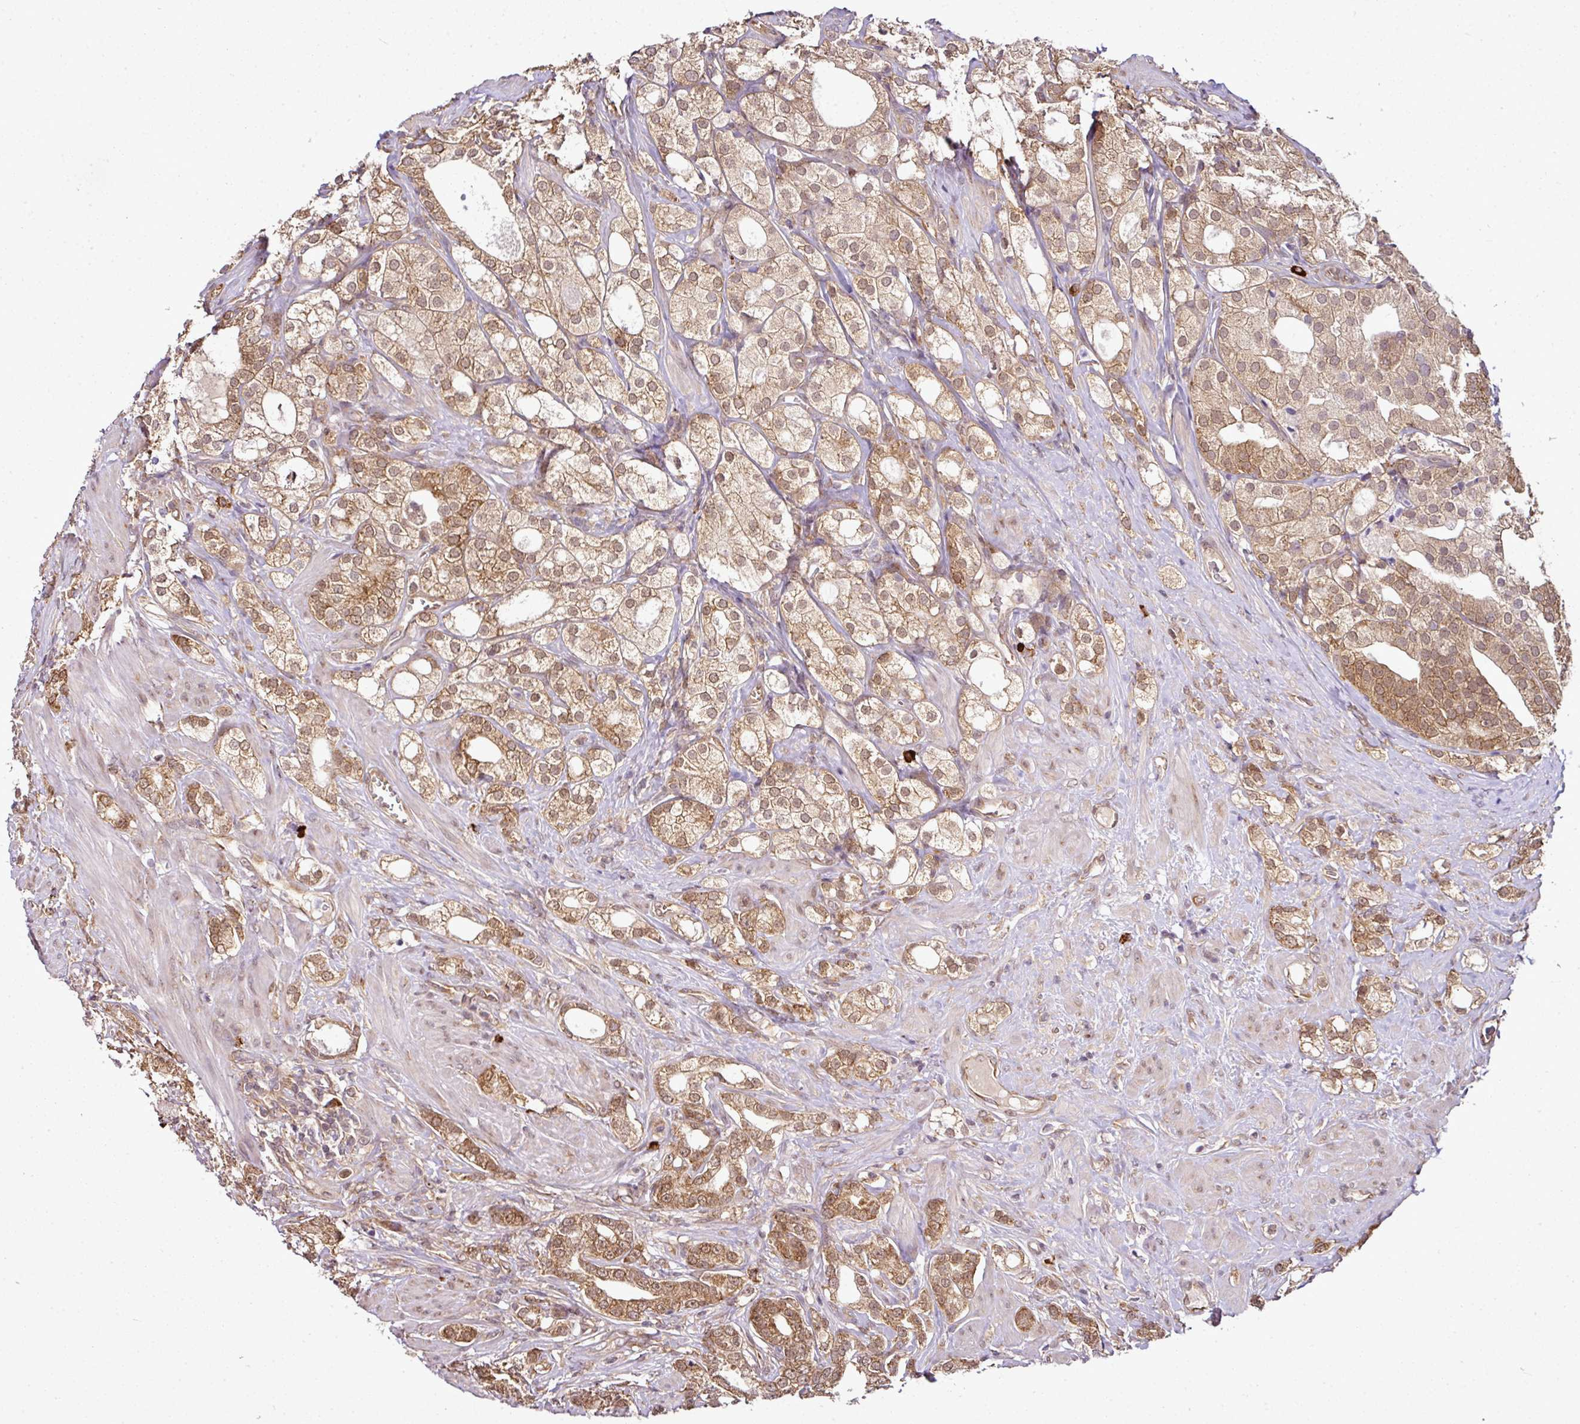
{"staining": {"intensity": "moderate", "quantity": ">75%", "location": "cytoplasmic/membranous,nuclear"}, "tissue": "prostate cancer", "cell_type": "Tumor cells", "image_type": "cancer", "snomed": [{"axis": "morphology", "description": "Adenocarcinoma, High grade"}, {"axis": "topography", "description": "Prostate"}], "caption": "High-power microscopy captured an IHC photomicrograph of high-grade adenocarcinoma (prostate), revealing moderate cytoplasmic/membranous and nuclear staining in approximately >75% of tumor cells.", "gene": "RBM4B", "patient": {"sex": "male", "age": 50}}